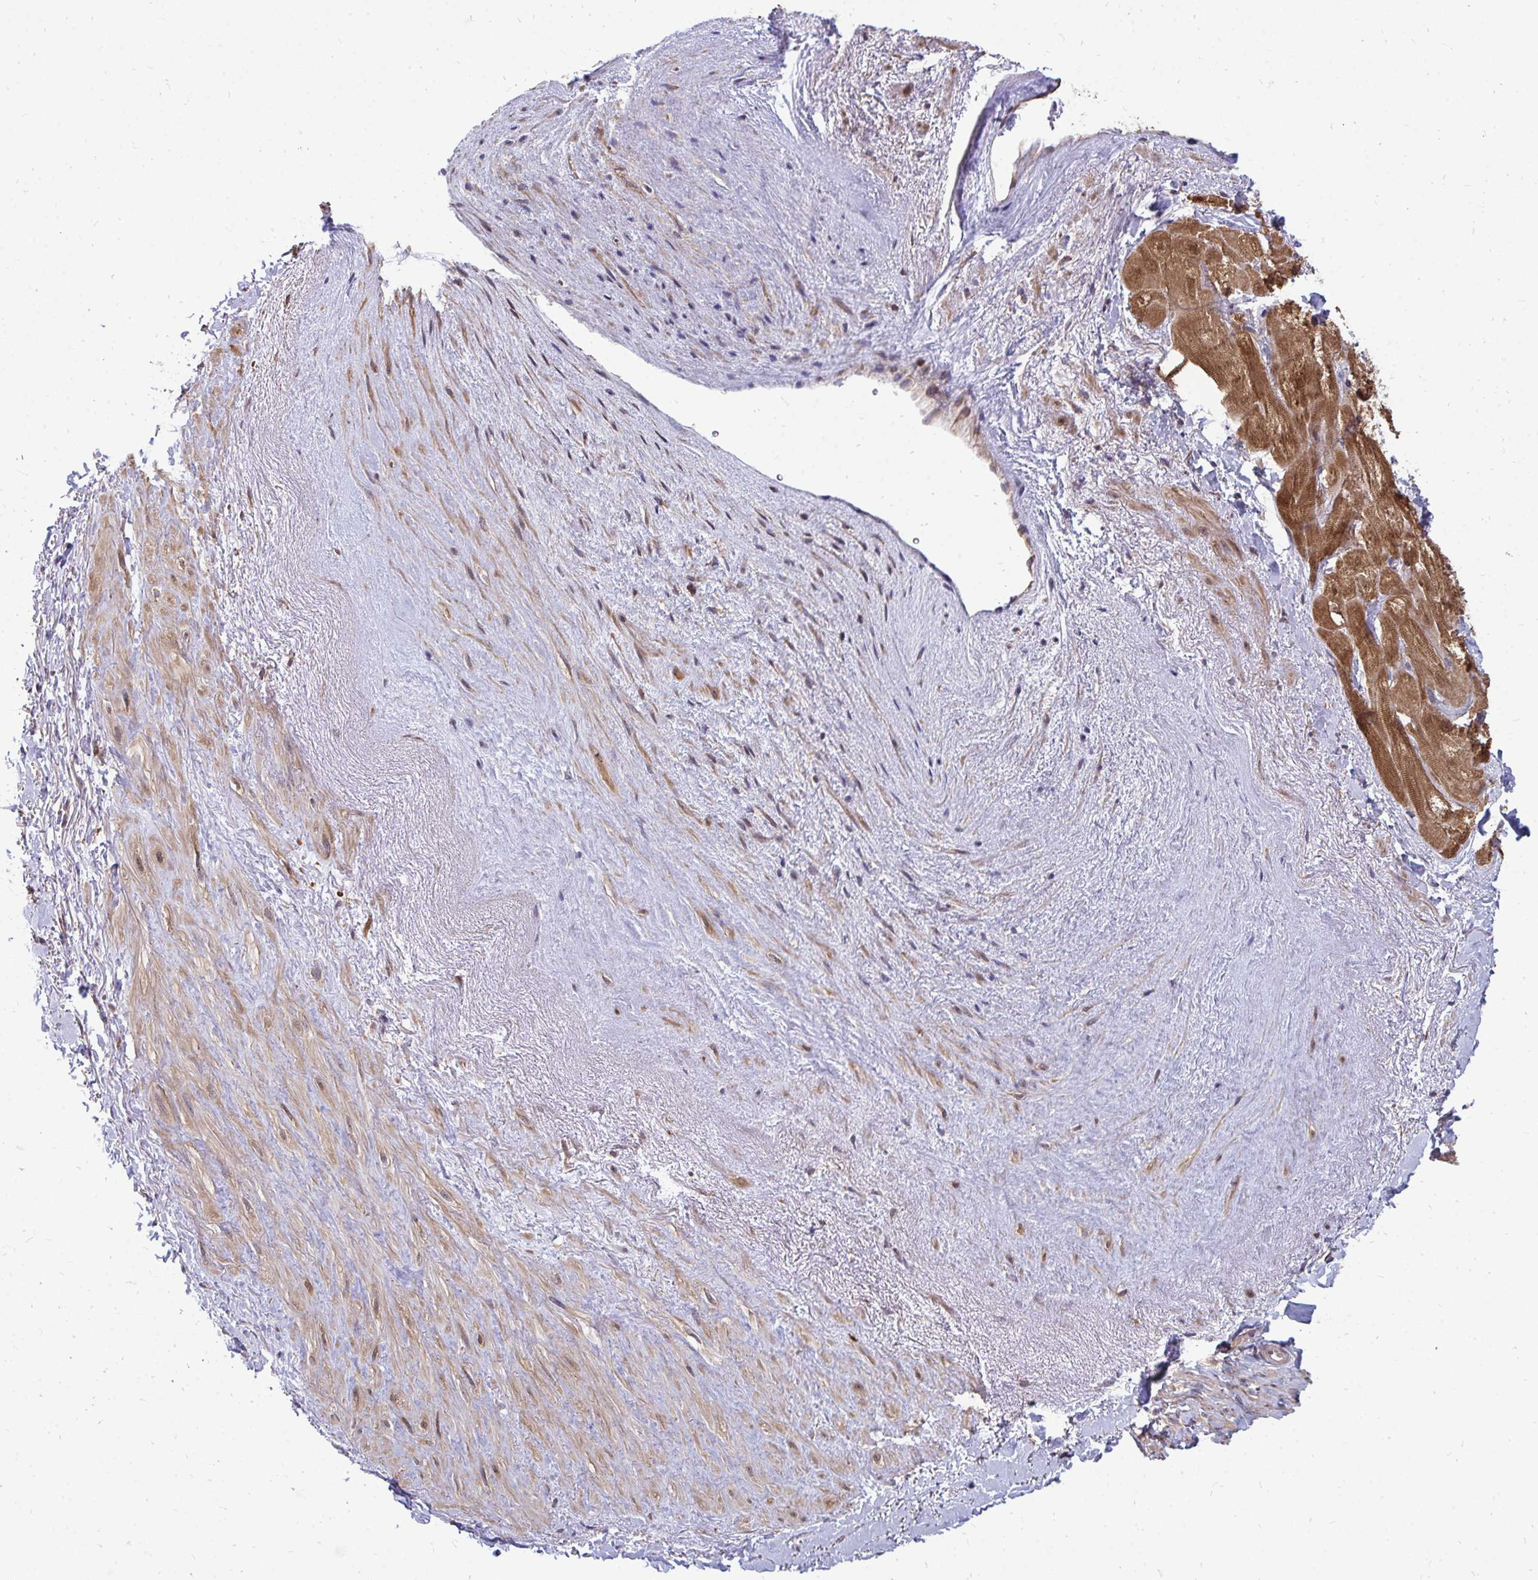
{"staining": {"intensity": "moderate", "quantity": ">75%", "location": "cytoplasmic/membranous,nuclear"}, "tissue": "heart muscle", "cell_type": "Cardiomyocytes", "image_type": "normal", "snomed": [{"axis": "morphology", "description": "Normal tissue, NOS"}, {"axis": "topography", "description": "Heart"}], "caption": "IHC staining of normal heart muscle, which demonstrates medium levels of moderate cytoplasmic/membranous,nuclear expression in about >75% of cardiomyocytes indicating moderate cytoplasmic/membranous,nuclear protein expression. The staining was performed using DAB (brown) for protein detection and nuclei were counterstained in hematoxylin (blue).", "gene": "DNAJA2", "patient": {"sex": "male", "age": 62}}